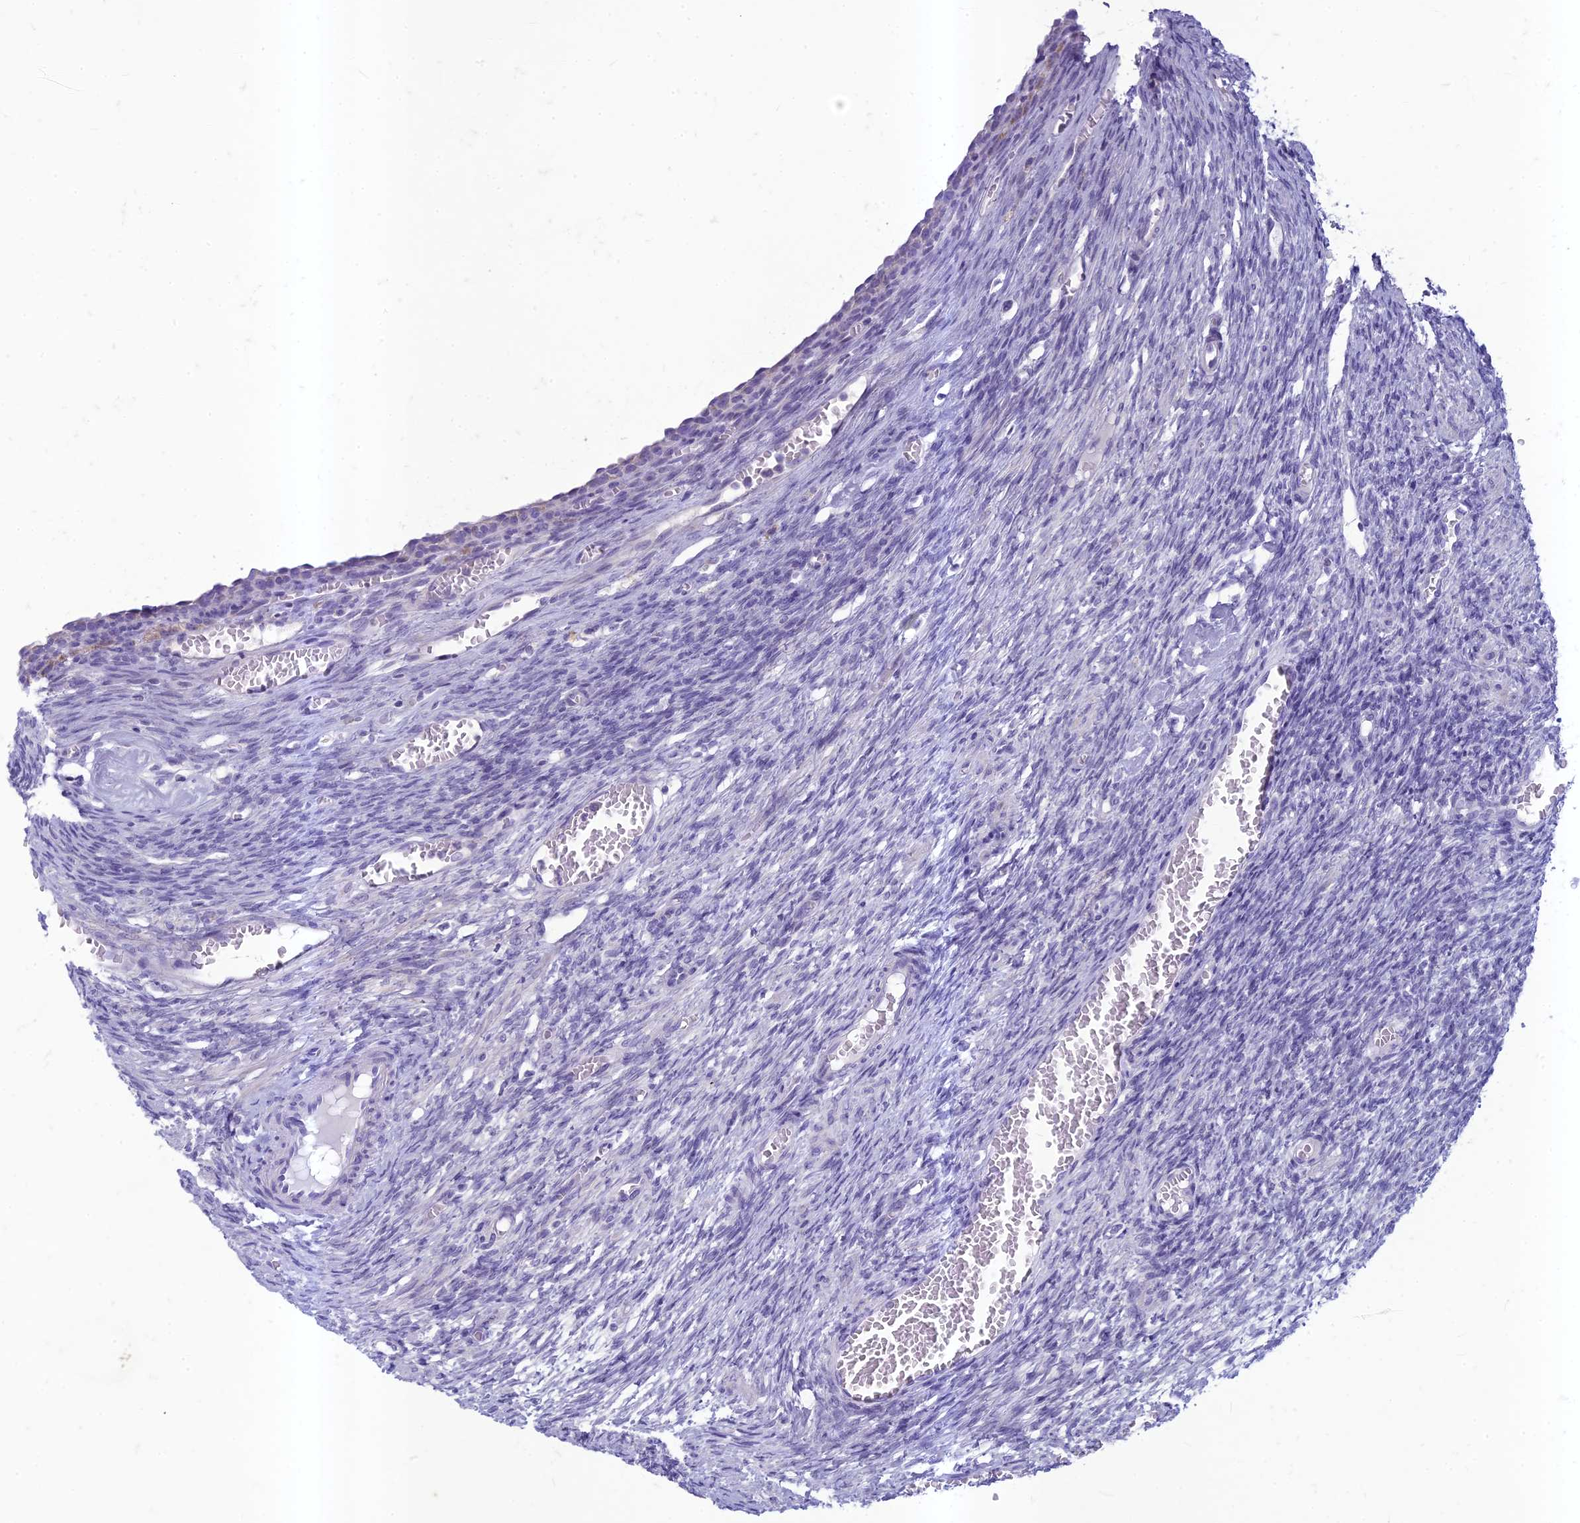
{"staining": {"intensity": "negative", "quantity": "none", "location": "none"}, "tissue": "ovary", "cell_type": "Ovarian stroma cells", "image_type": "normal", "snomed": [{"axis": "morphology", "description": "Normal tissue, NOS"}, {"axis": "topography", "description": "Ovary"}], "caption": "This image is of unremarkable ovary stained with immunohistochemistry (IHC) to label a protein in brown with the nuclei are counter-stained blue. There is no staining in ovarian stroma cells.", "gene": "HIGD1A", "patient": {"sex": "female", "age": 27}}